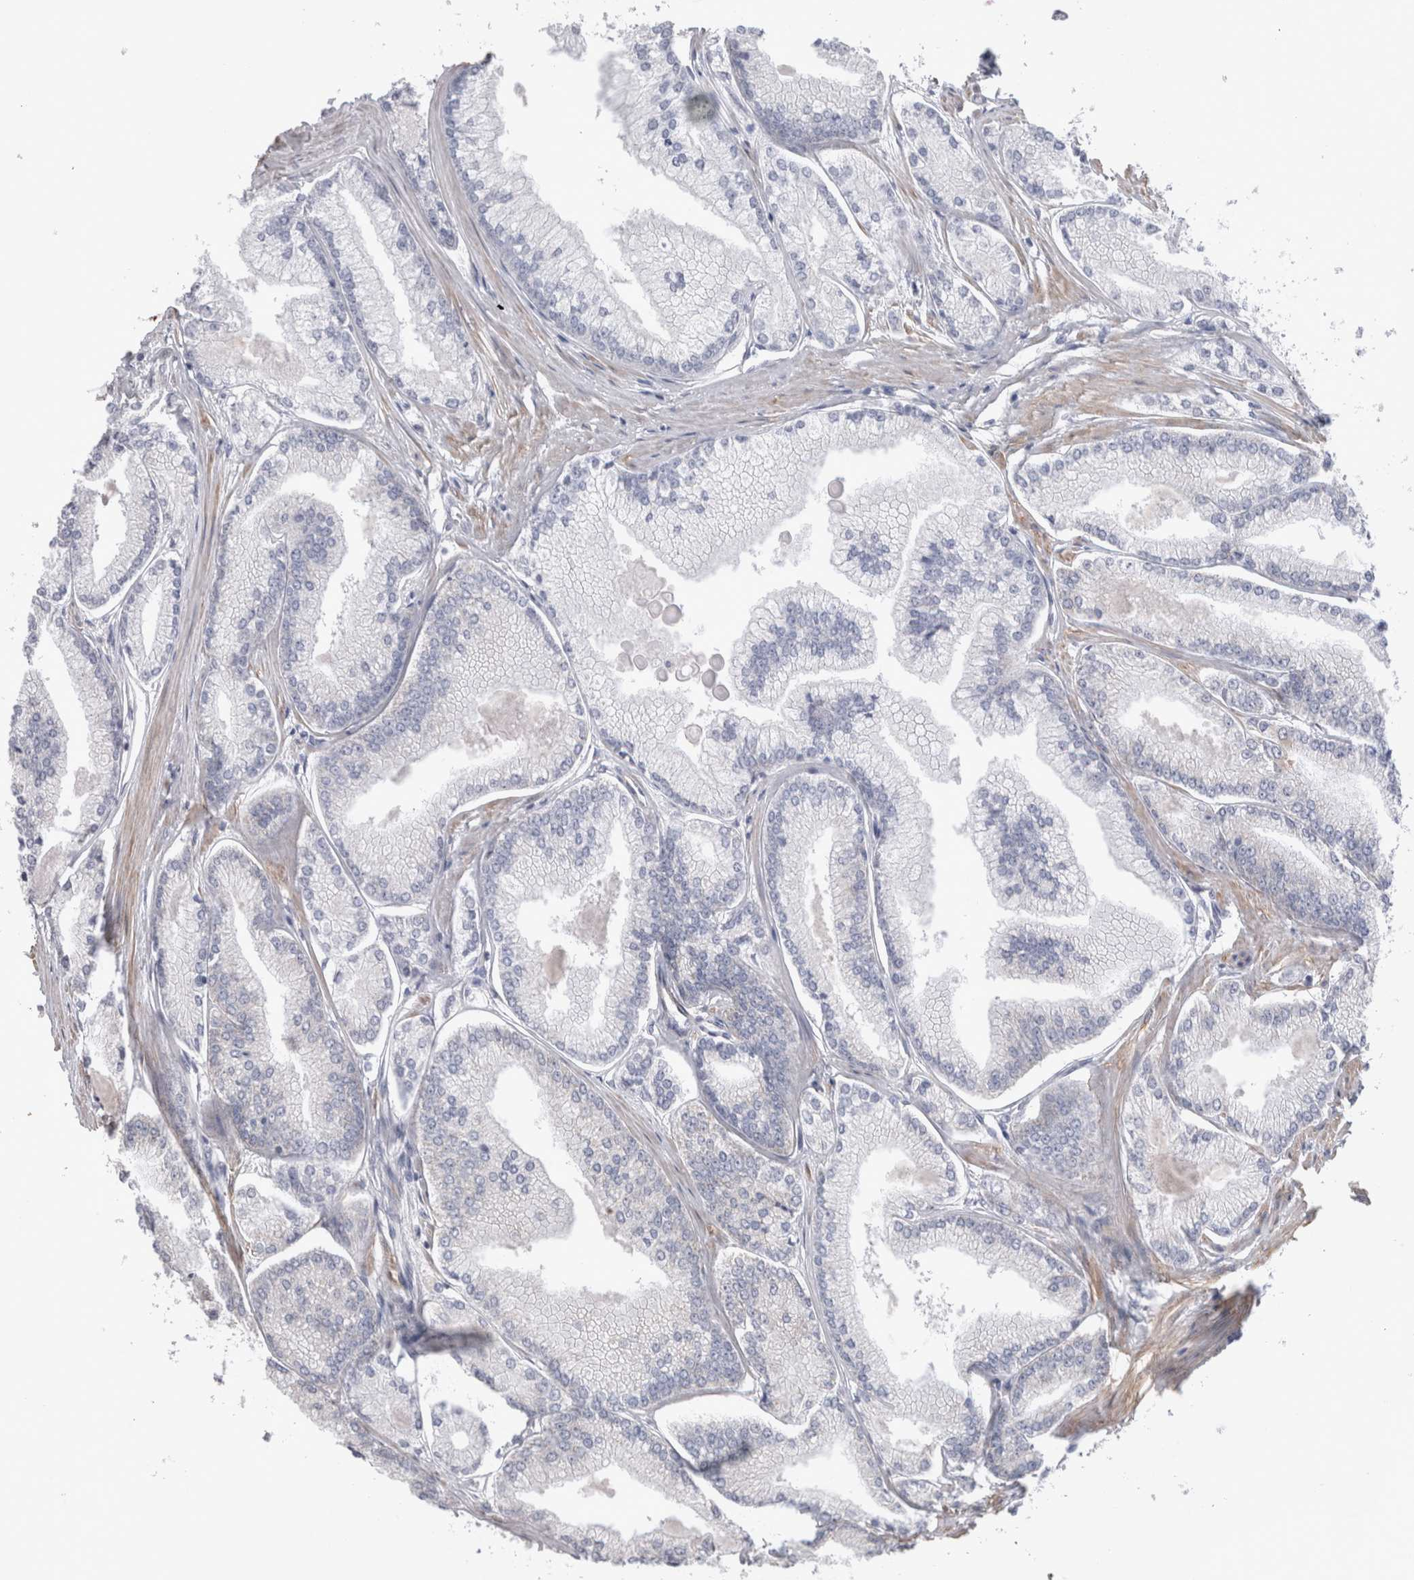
{"staining": {"intensity": "negative", "quantity": "none", "location": "none"}, "tissue": "prostate cancer", "cell_type": "Tumor cells", "image_type": "cancer", "snomed": [{"axis": "morphology", "description": "Adenocarcinoma, Low grade"}, {"axis": "topography", "description": "Prostate"}], "caption": "Adenocarcinoma (low-grade) (prostate) stained for a protein using IHC exhibits no staining tumor cells.", "gene": "GDAP1", "patient": {"sex": "male", "age": 52}}